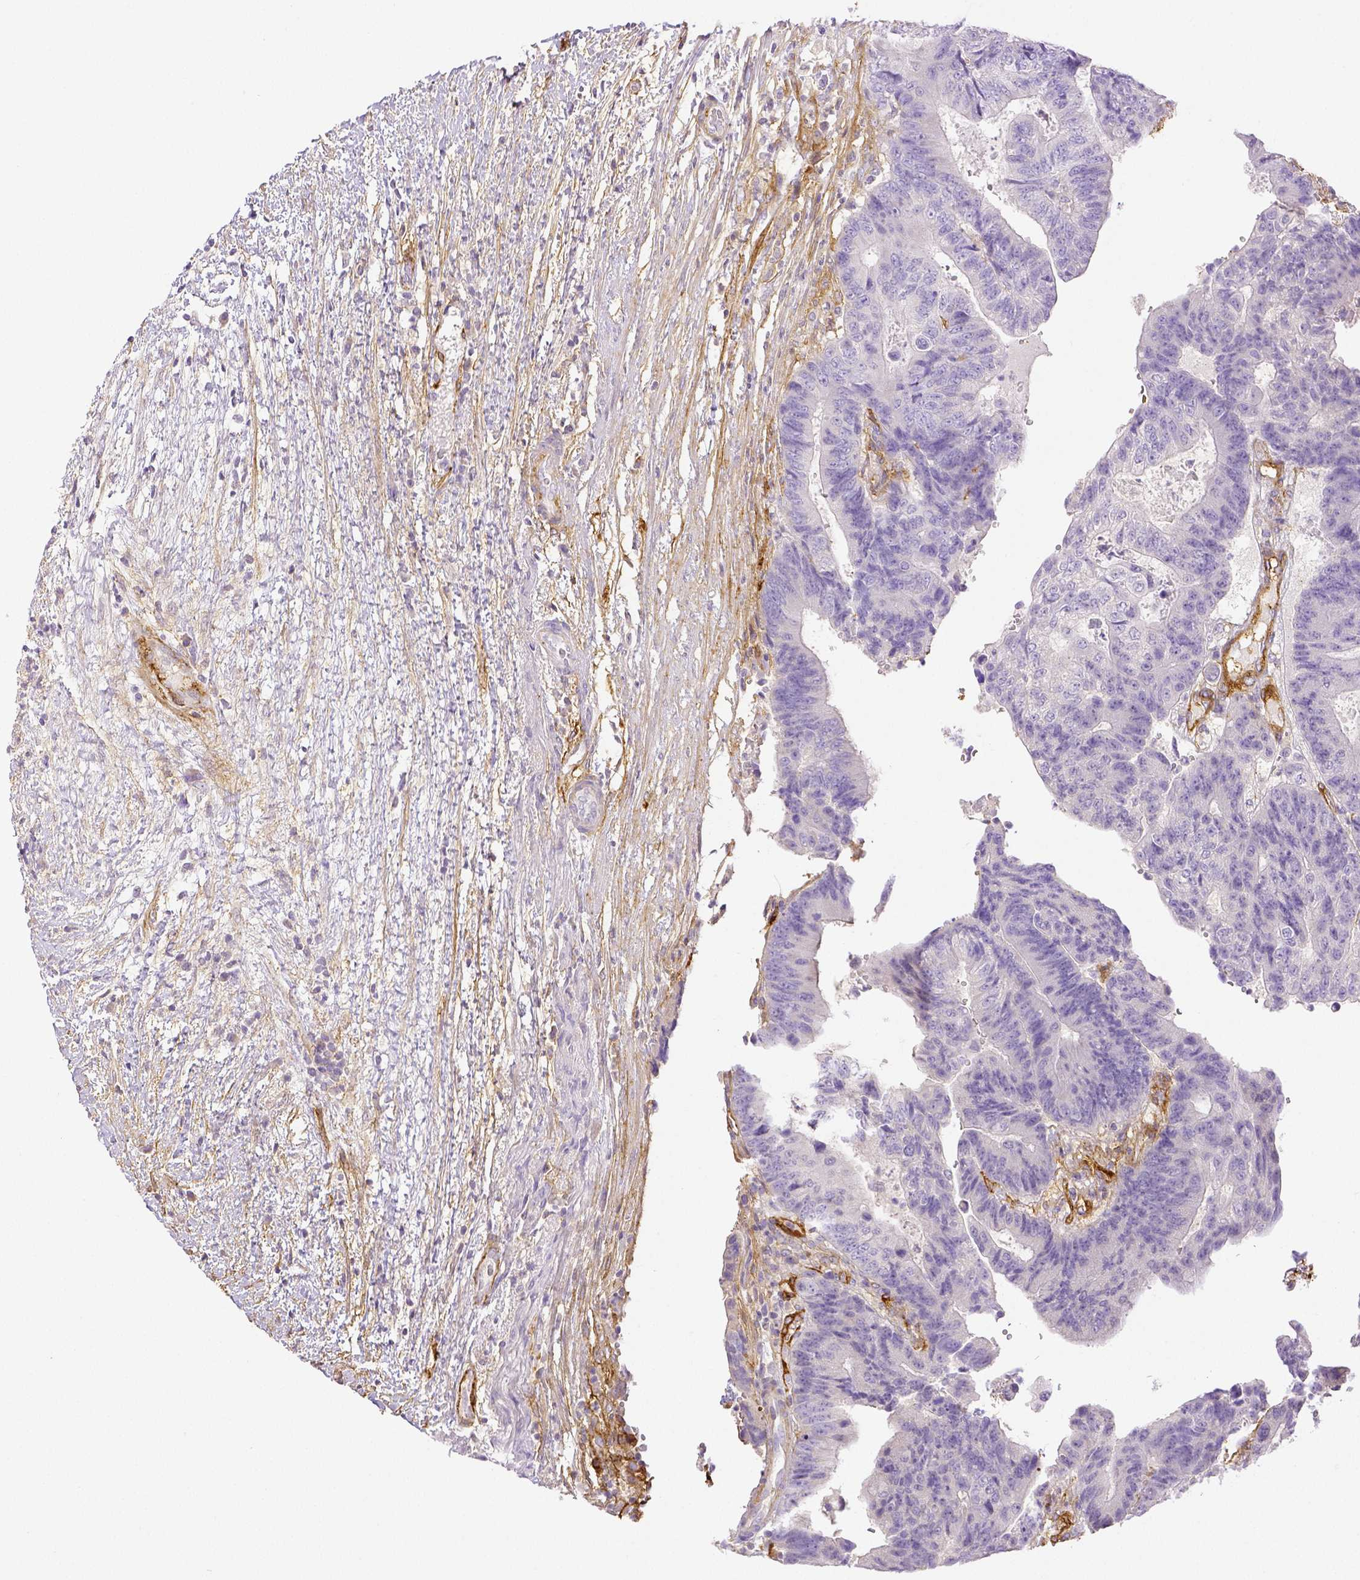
{"staining": {"intensity": "negative", "quantity": "none", "location": "none"}, "tissue": "colorectal cancer", "cell_type": "Tumor cells", "image_type": "cancer", "snomed": [{"axis": "morphology", "description": "Adenocarcinoma, NOS"}, {"axis": "topography", "description": "Colon"}], "caption": "DAB immunohistochemical staining of colorectal adenocarcinoma exhibits no significant expression in tumor cells.", "gene": "THY1", "patient": {"sex": "female", "age": 48}}